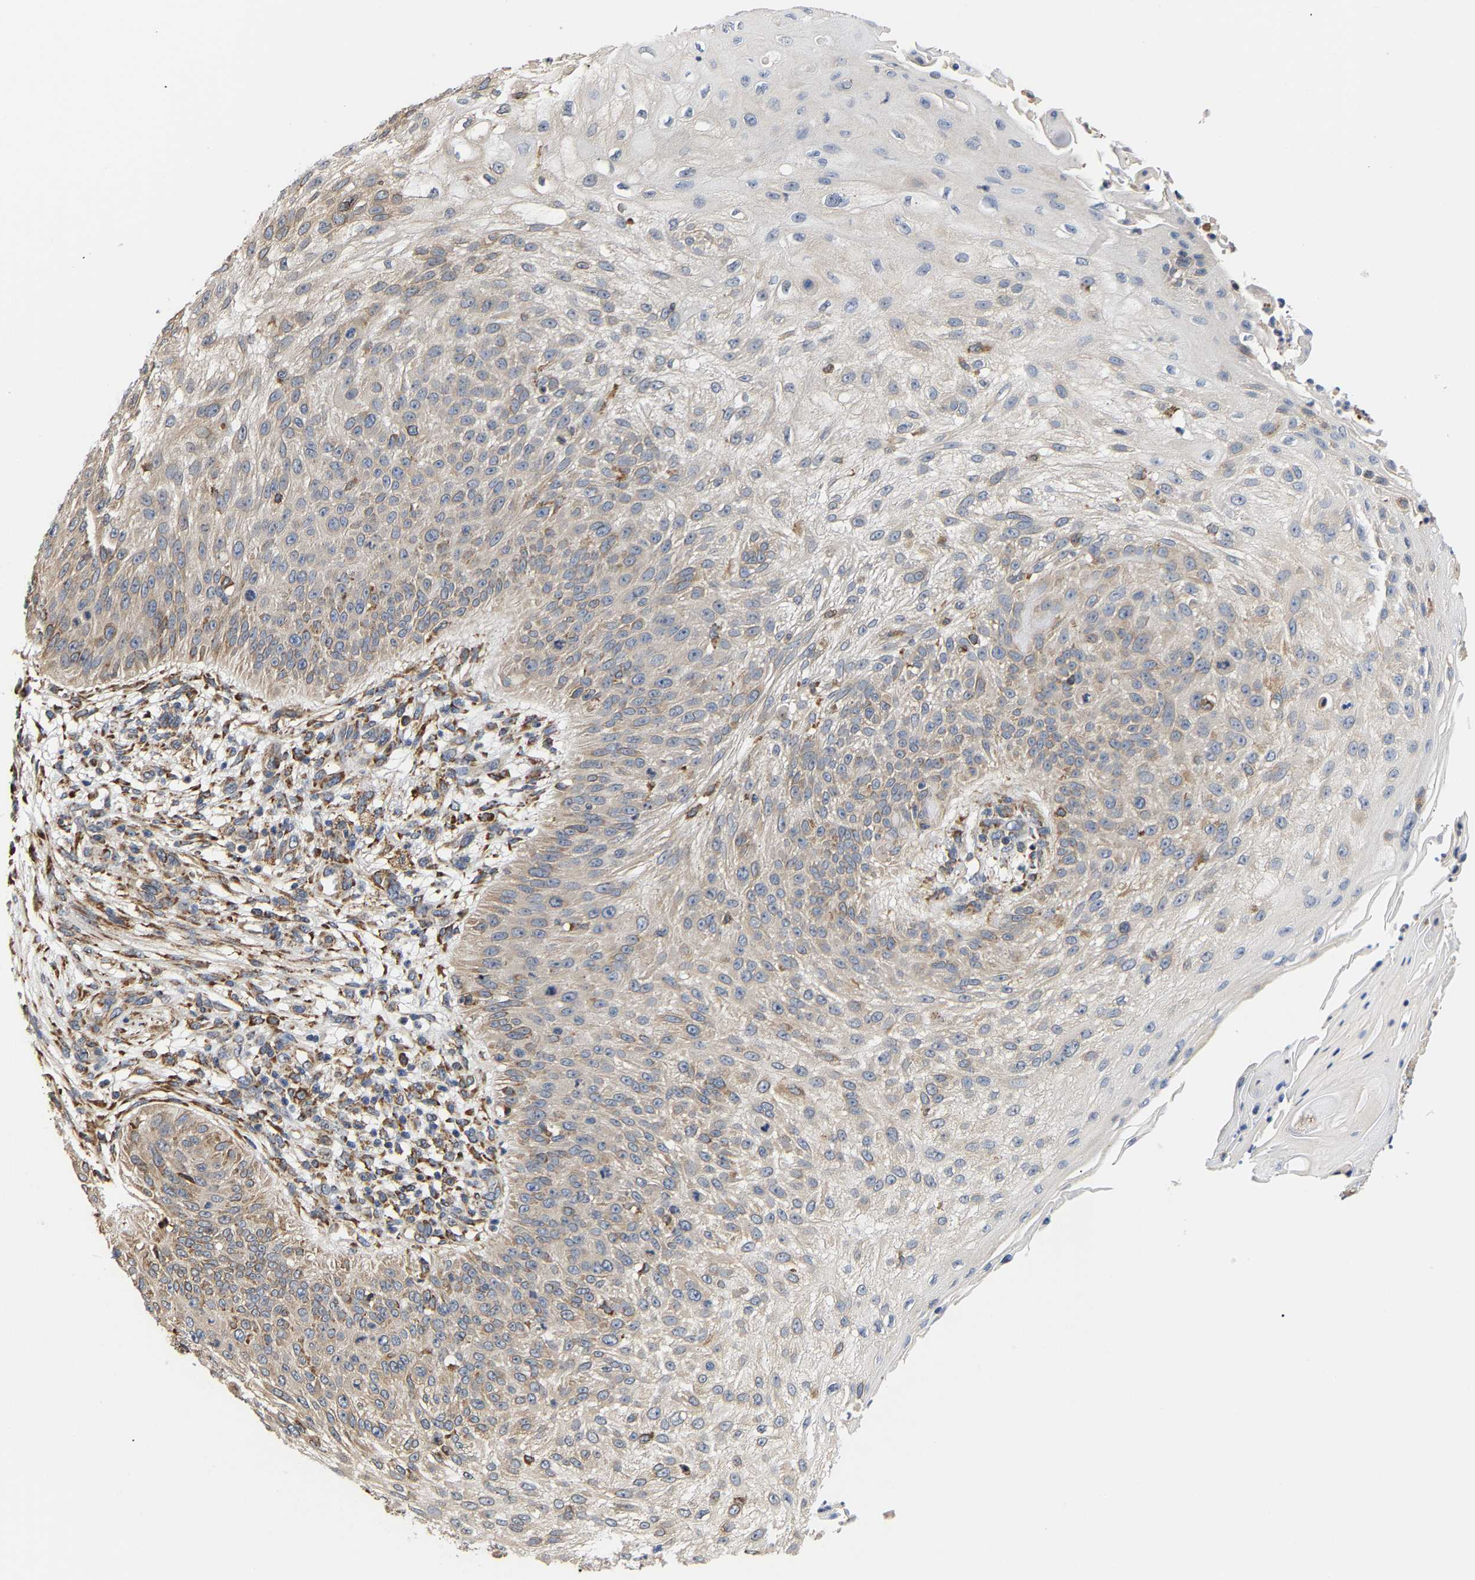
{"staining": {"intensity": "negative", "quantity": "none", "location": "none"}, "tissue": "skin cancer", "cell_type": "Tumor cells", "image_type": "cancer", "snomed": [{"axis": "morphology", "description": "Squamous cell carcinoma, NOS"}, {"axis": "topography", "description": "Skin"}], "caption": "Protein analysis of skin squamous cell carcinoma reveals no significant staining in tumor cells.", "gene": "ARAP1", "patient": {"sex": "female", "age": 80}}